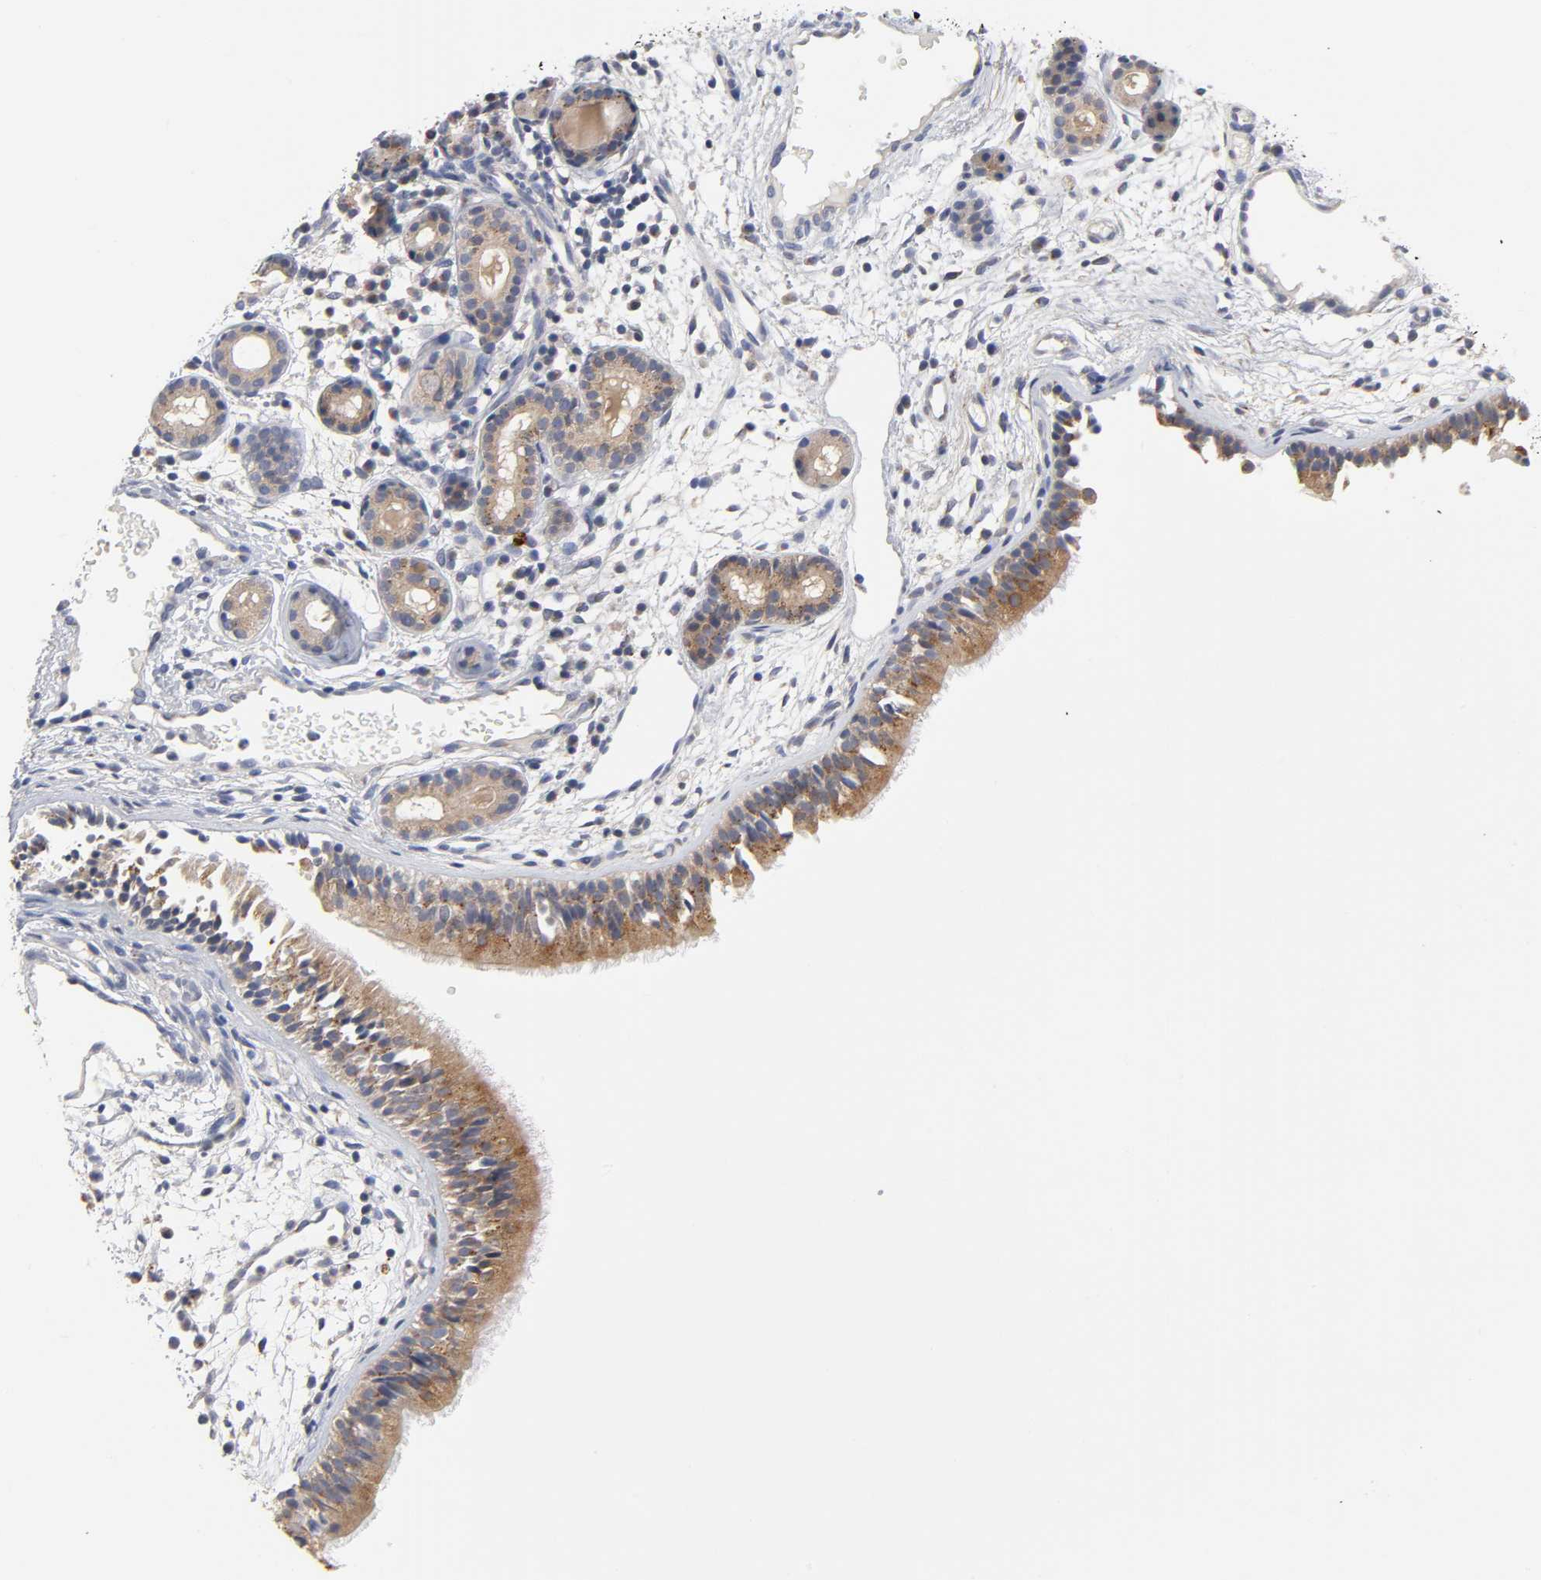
{"staining": {"intensity": "moderate", "quantity": ">75%", "location": "cytoplasmic/membranous"}, "tissue": "nasopharynx", "cell_type": "Respiratory epithelial cells", "image_type": "normal", "snomed": [{"axis": "morphology", "description": "Normal tissue, NOS"}, {"axis": "morphology", "description": "Inflammation, NOS"}, {"axis": "topography", "description": "Nasopharynx"}], "caption": "The photomicrograph reveals immunohistochemical staining of benign nasopharynx. There is moderate cytoplasmic/membranous positivity is appreciated in approximately >75% of respiratory epithelial cells. (brown staining indicates protein expression, while blue staining denotes nuclei).", "gene": "C17orf75", "patient": {"sex": "female", "age": 55}}